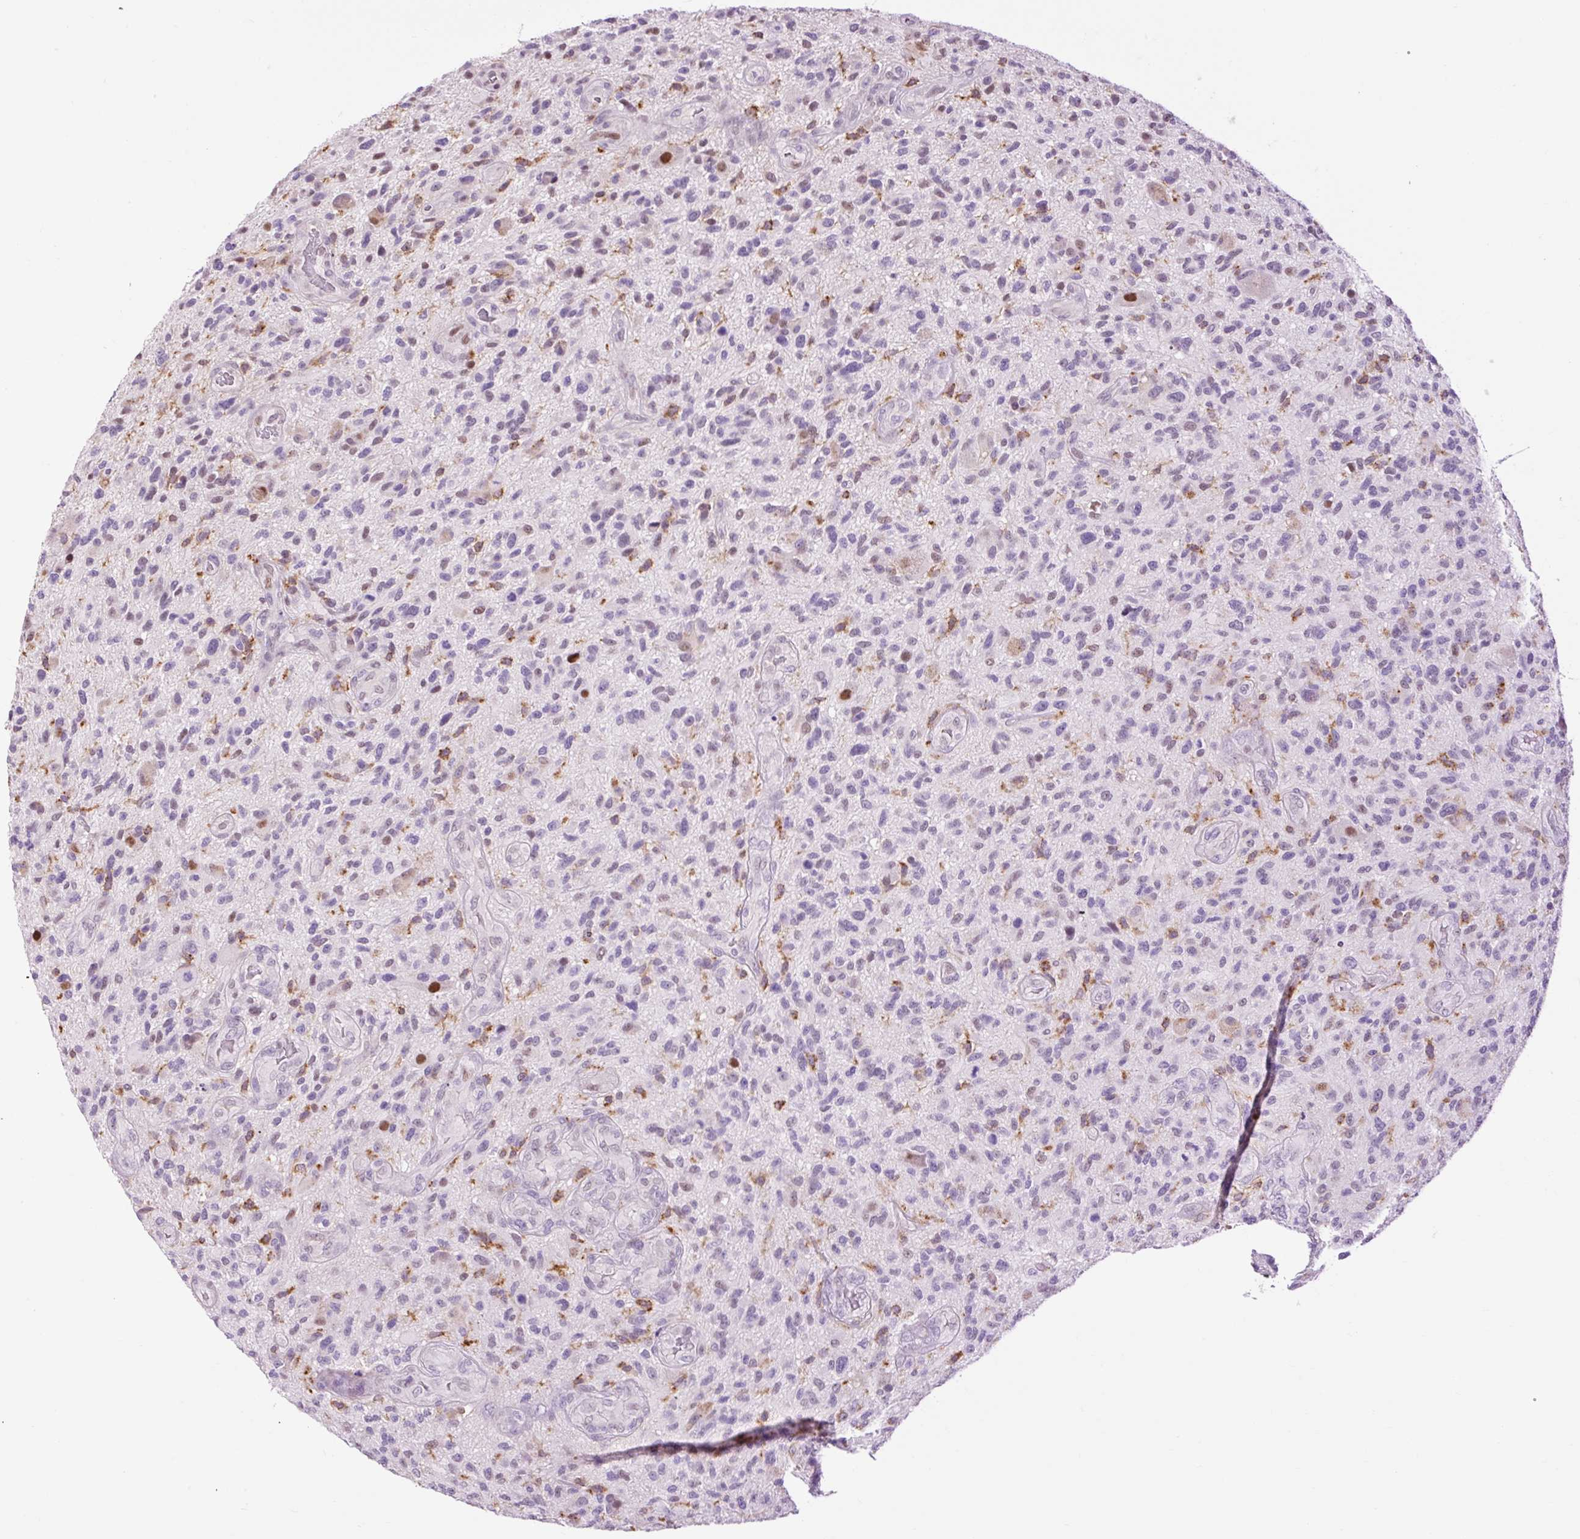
{"staining": {"intensity": "moderate", "quantity": "<25%", "location": "nuclear"}, "tissue": "glioma", "cell_type": "Tumor cells", "image_type": "cancer", "snomed": [{"axis": "morphology", "description": "Glioma, malignant, High grade"}, {"axis": "topography", "description": "Brain"}], "caption": "Glioma stained with immunohistochemistry (IHC) reveals moderate nuclear staining in approximately <25% of tumor cells.", "gene": "LY86", "patient": {"sex": "male", "age": 47}}